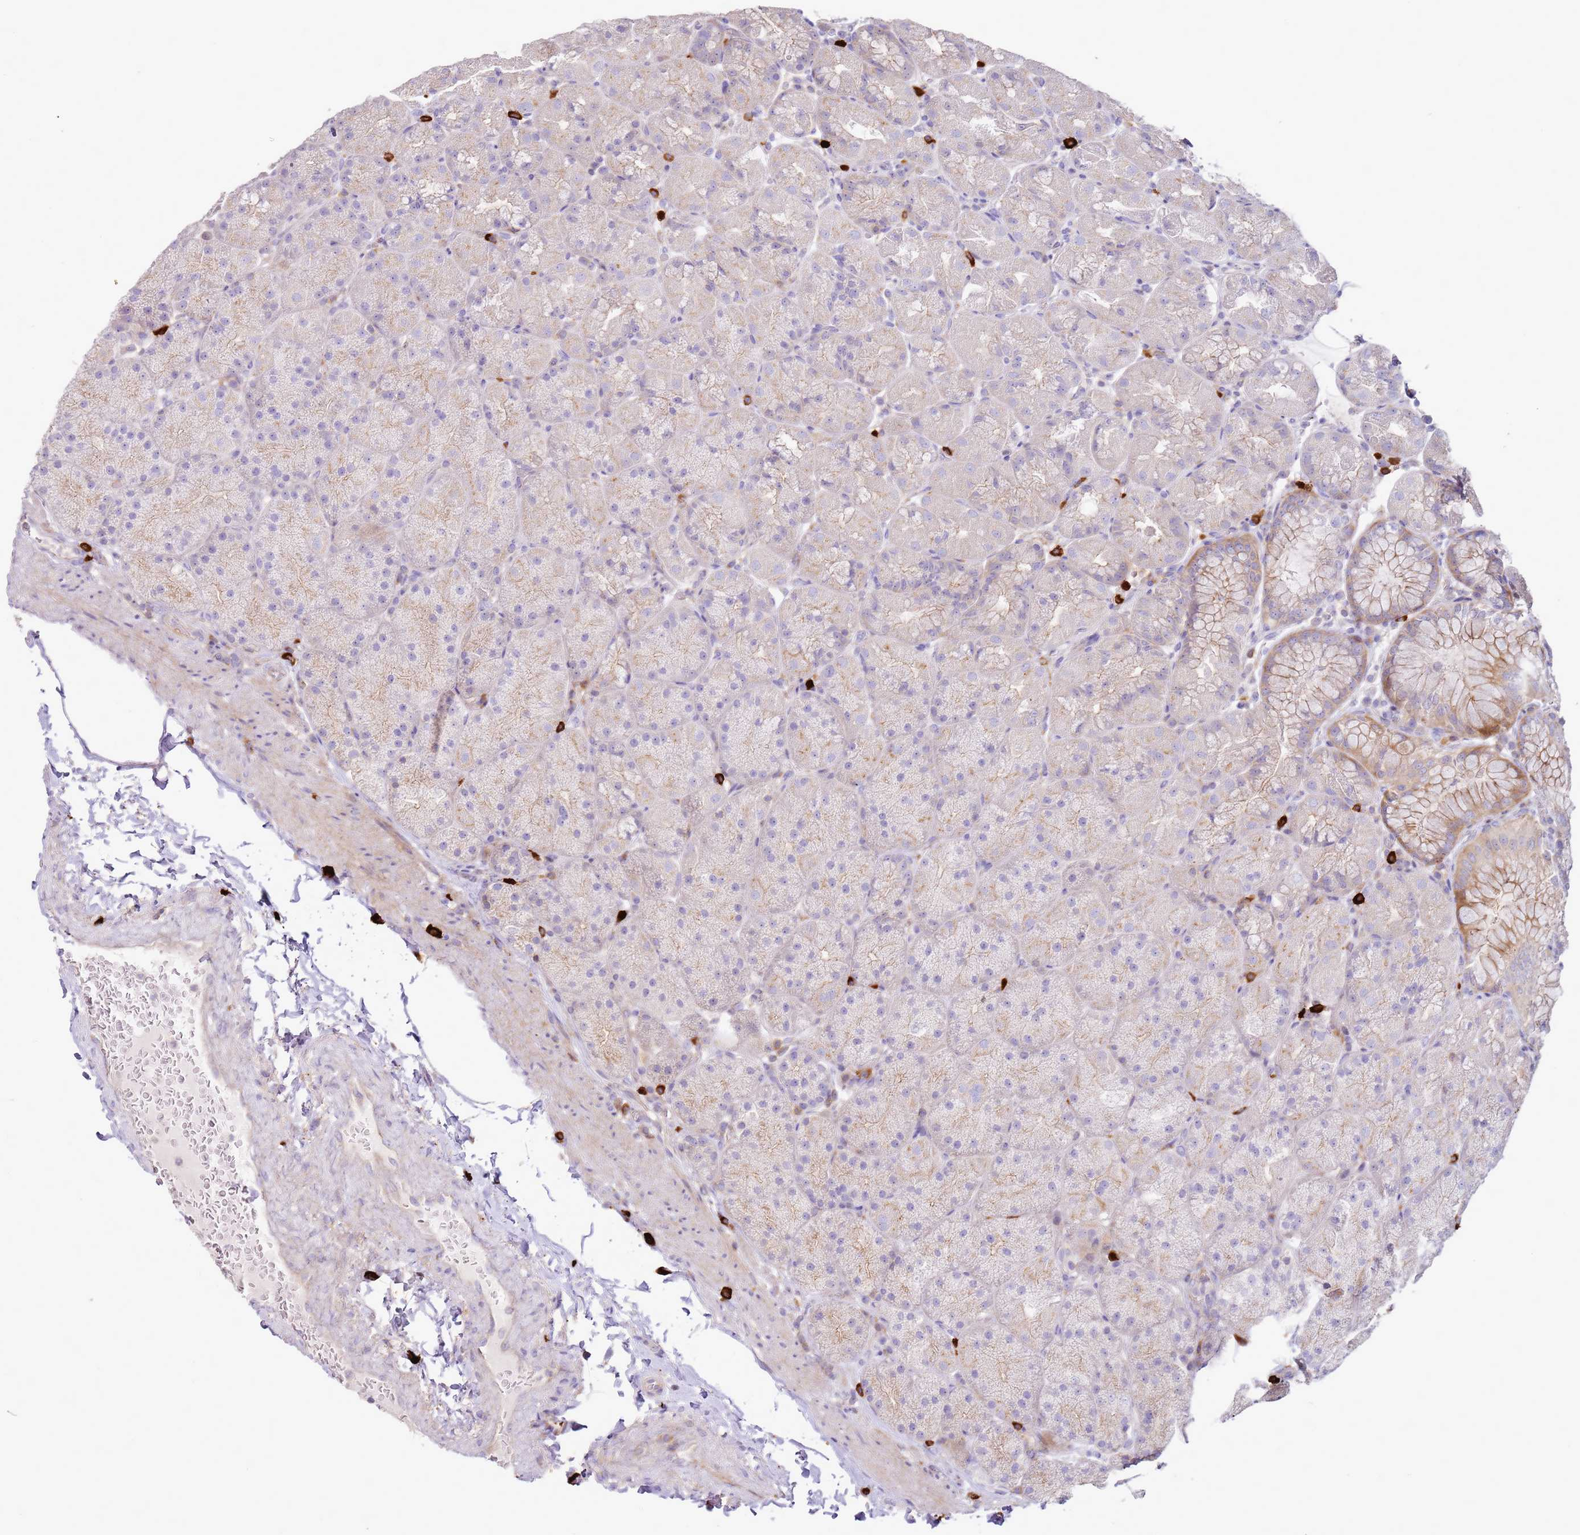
{"staining": {"intensity": "moderate", "quantity": "<25%", "location": "cytoplasmic/membranous"}, "tissue": "stomach", "cell_type": "Glandular cells", "image_type": "normal", "snomed": [{"axis": "morphology", "description": "Normal tissue, NOS"}, {"axis": "topography", "description": "Stomach, upper"}, {"axis": "topography", "description": "Stomach, lower"}], "caption": "Immunohistochemistry (IHC) histopathology image of benign human stomach stained for a protein (brown), which exhibits low levels of moderate cytoplasmic/membranous positivity in about <25% of glandular cells.", "gene": "FPR1", "patient": {"sex": "male", "age": 67}}